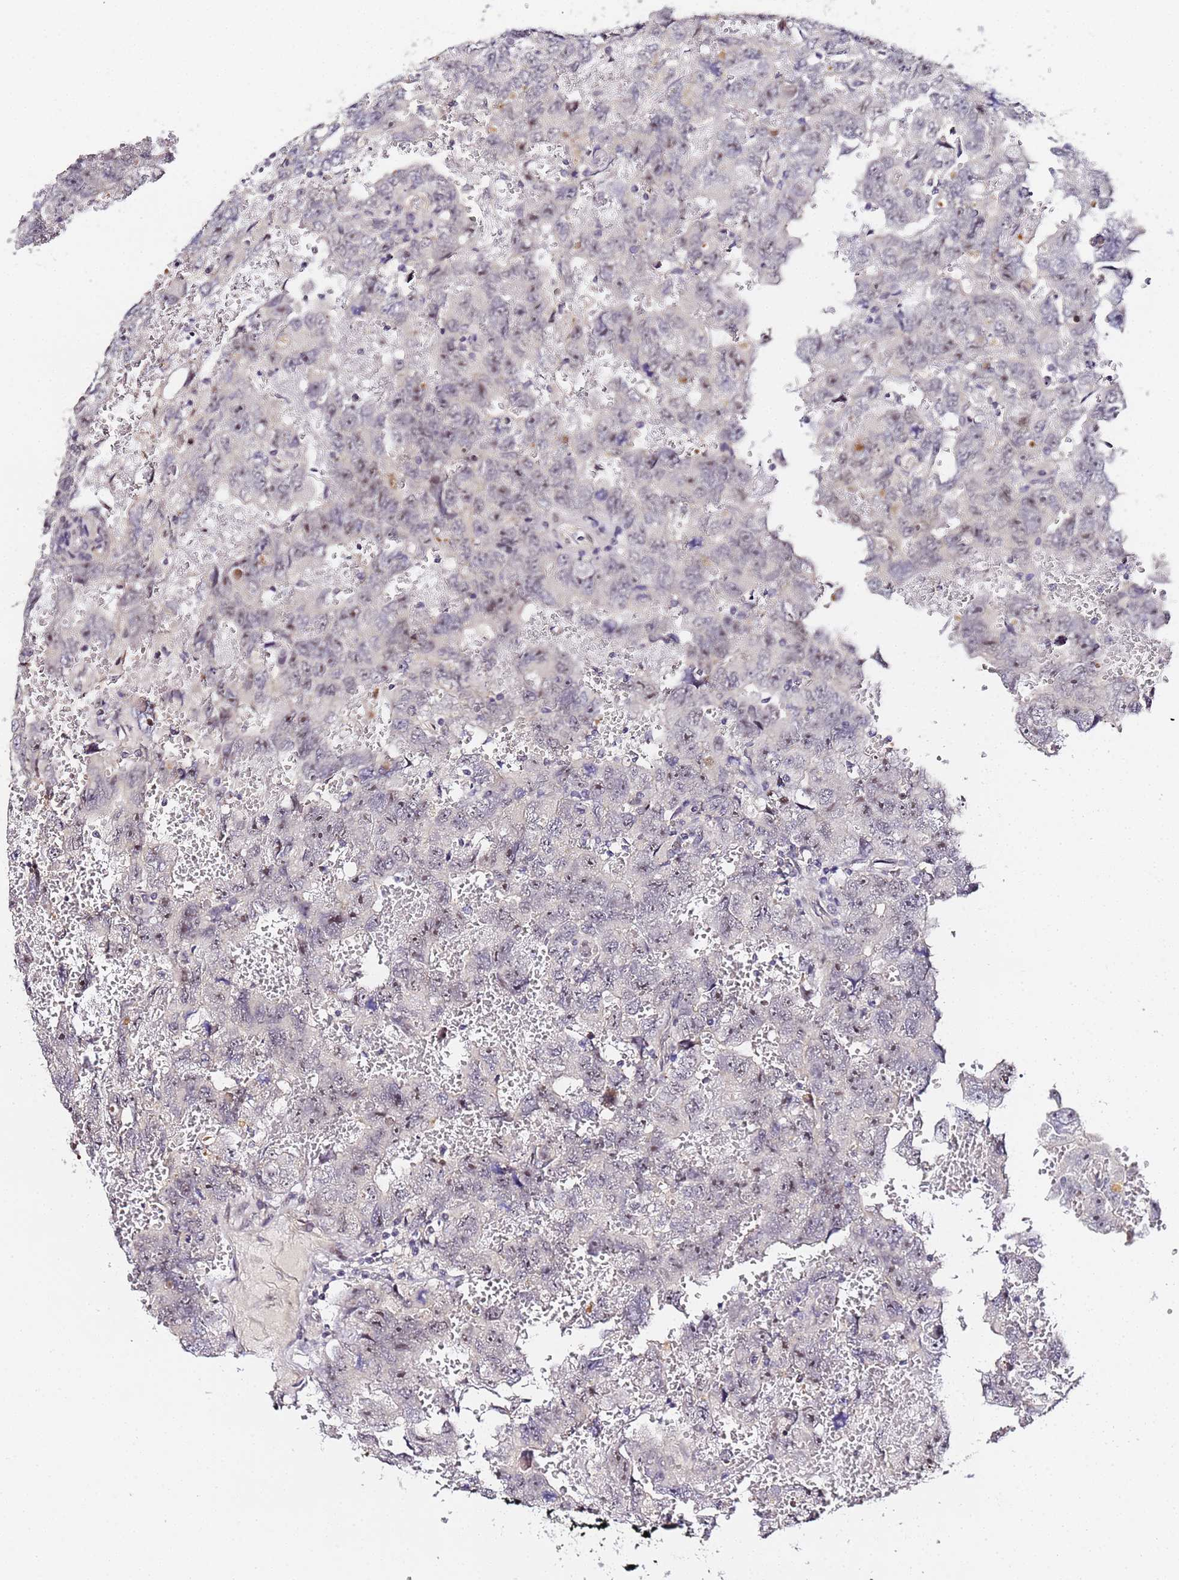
{"staining": {"intensity": "moderate", "quantity": "<25%", "location": "nuclear"}, "tissue": "testis cancer", "cell_type": "Tumor cells", "image_type": "cancer", "snomed": [{"axis": "morphology", "description": "Carcinoma, Embryonal, NOS"}, {"axis": "topography", "description": "Testis"}], "caption": "This histopathology image demonstrates IHC staining of testis cancer (embryonal carcinoma), with low moderate nuclear expression in about <25% of tumor cells.", "gene": "LSM3", "patient": {"sex": "male", "age": 45}}